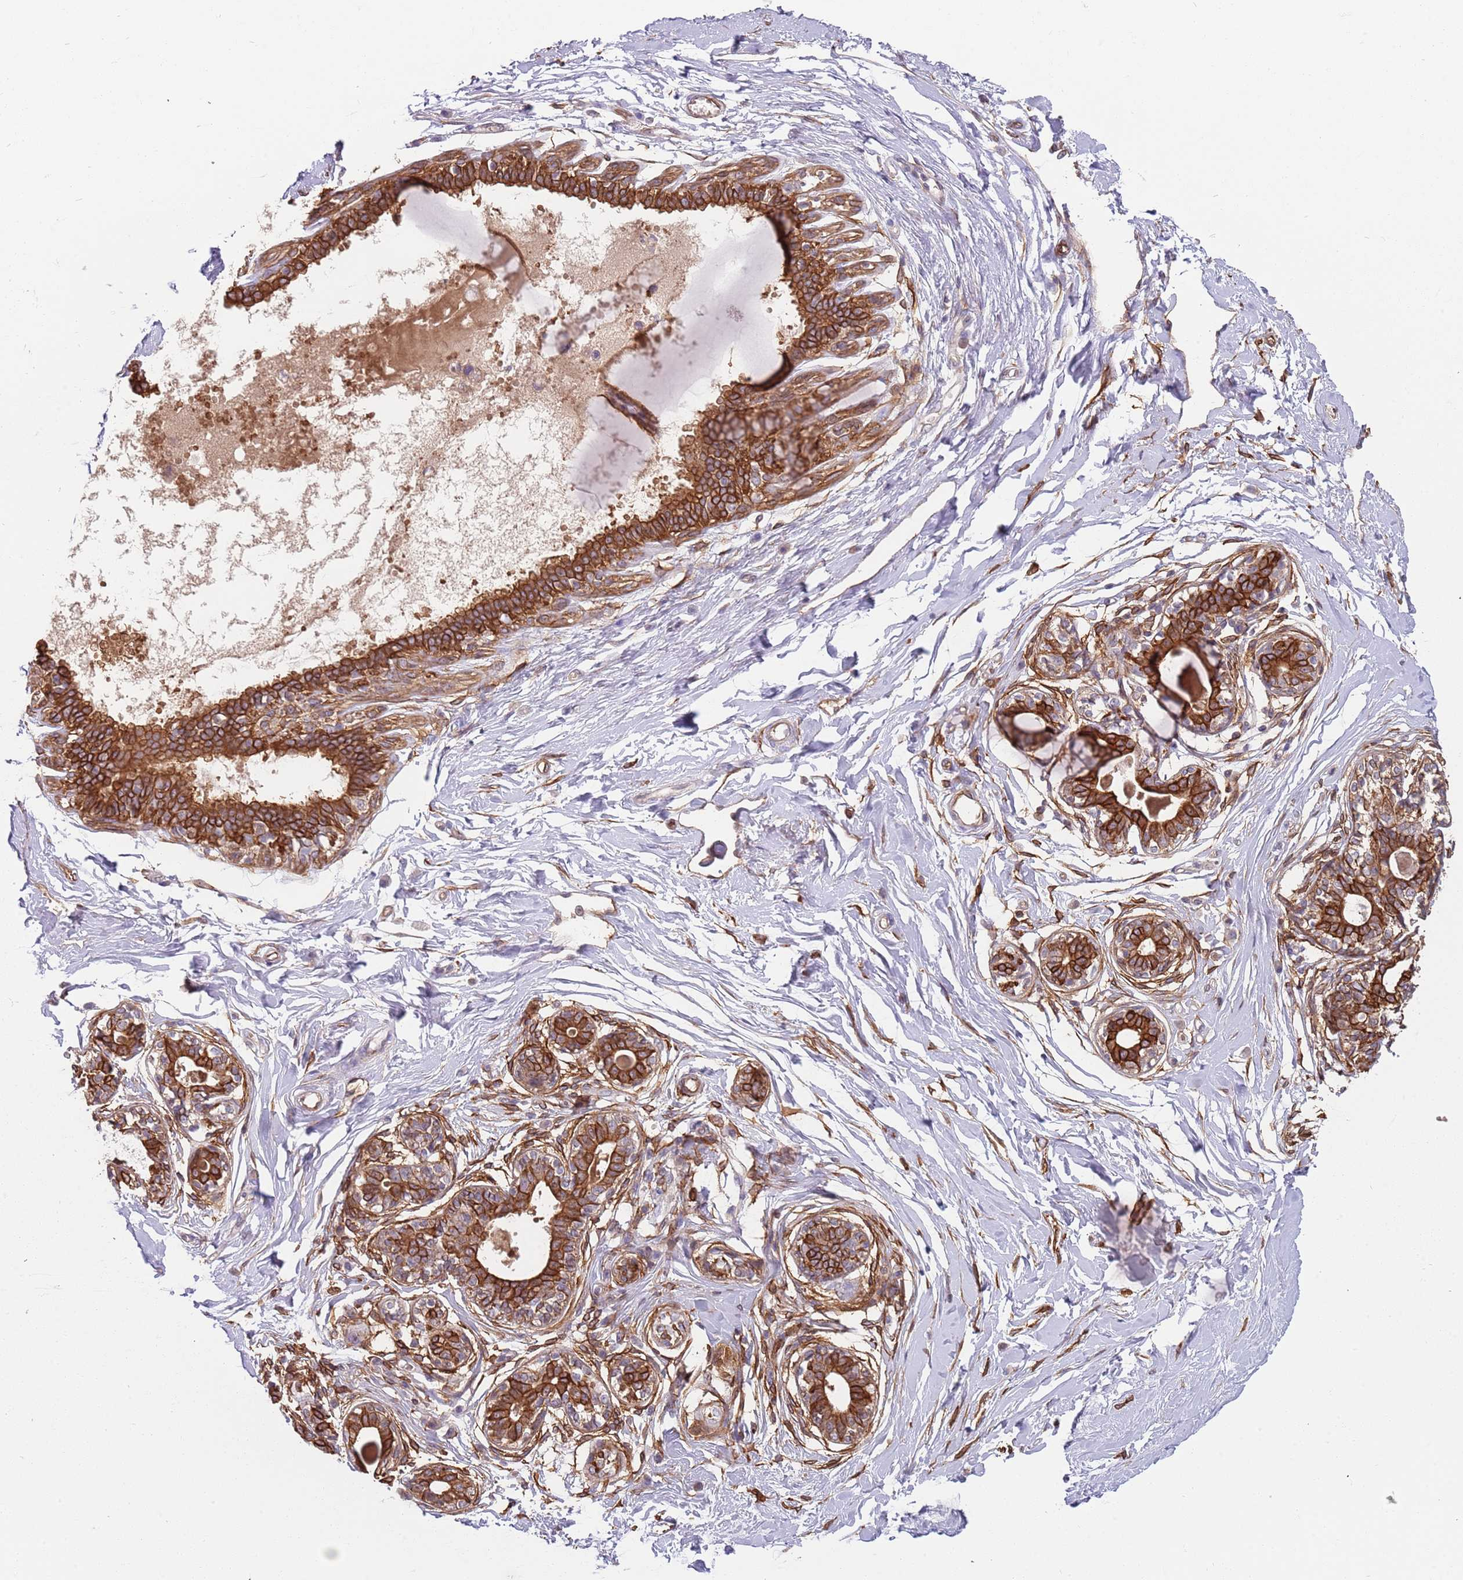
{"staining": {"intensity": "moderate", "quantity": "<25%", "location": "cytoplasmic/membranous"}, "tissue": "breast", "cell_type": "Adipocytes", "image_type": "normal", "snomed": [{"axis": "morphology", "description": "Normal tissue, NOS"}, {"axis": "topography", "description": "Breast"}], "caption": "Adipocytes exhibit moderate cytoplasmic/membranous staining in approximately <25% of cells in benign breast.", "gene": "GSDMD", "patient": {"sex": "female", "age": 45}}